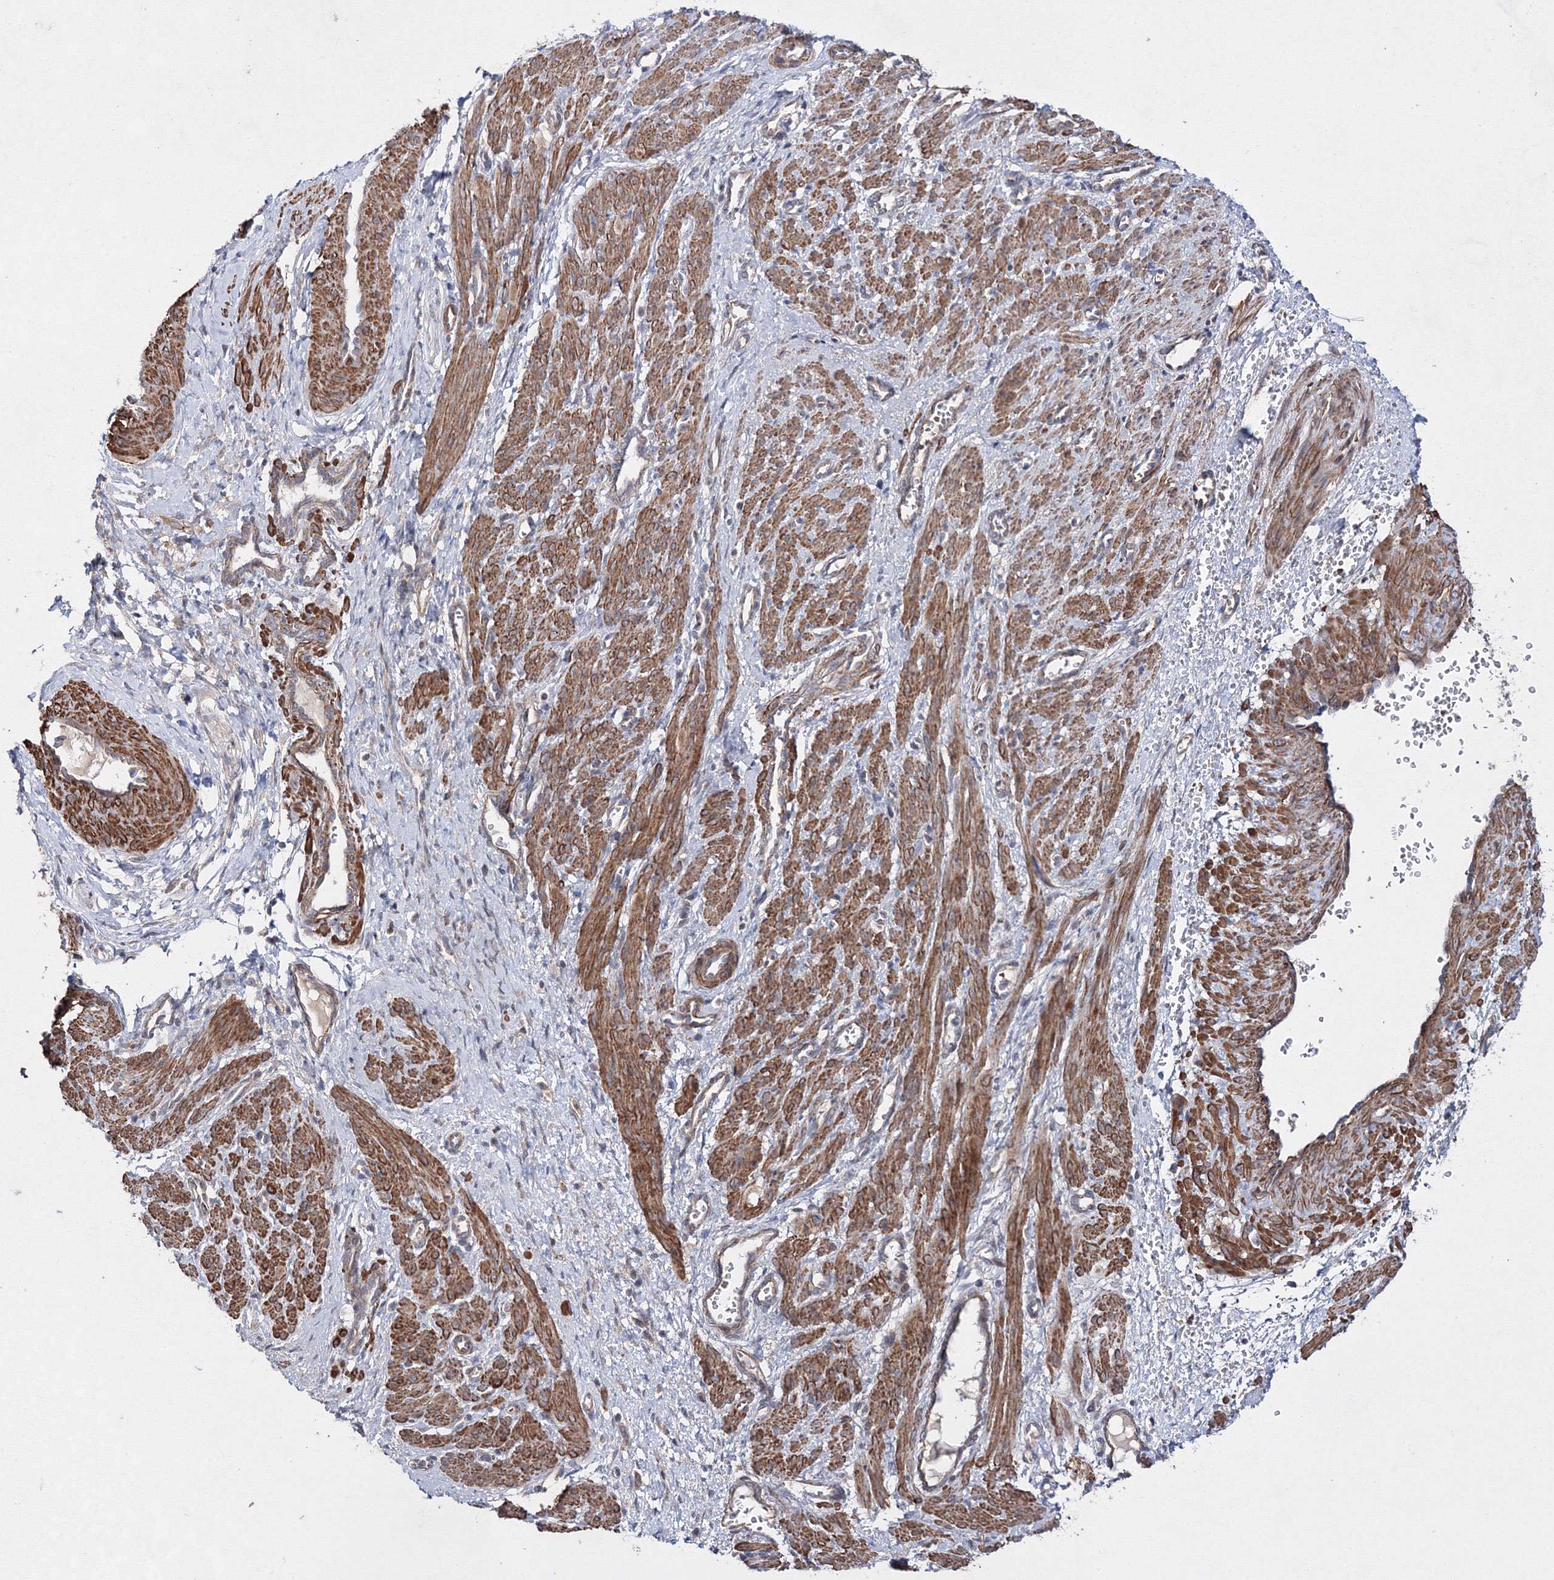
{"staining": {"intensity": "moderate", "quantity": ">75%", "location": "cytoplasmic/membranous"}, "tissue": "smooth muscle", "cell_type": "Smooth muscle cells", "image_type": "normal", "snomed": [{"axis": "morphology", "description": "Normal tissue, NOS"}, {"axis": "topography", "description": "Endometrium"}], "caption": "IHC of benign smooth muscle exhibits medium levels of moderate cytoplasmic/membranous staining in approximately >75% of smooth muscle cells. (brown staining indicates protein expression, while blue staining denotes nuclei).", "gene": "GFM1", "patient": {"sex": "female", "age": 33}}